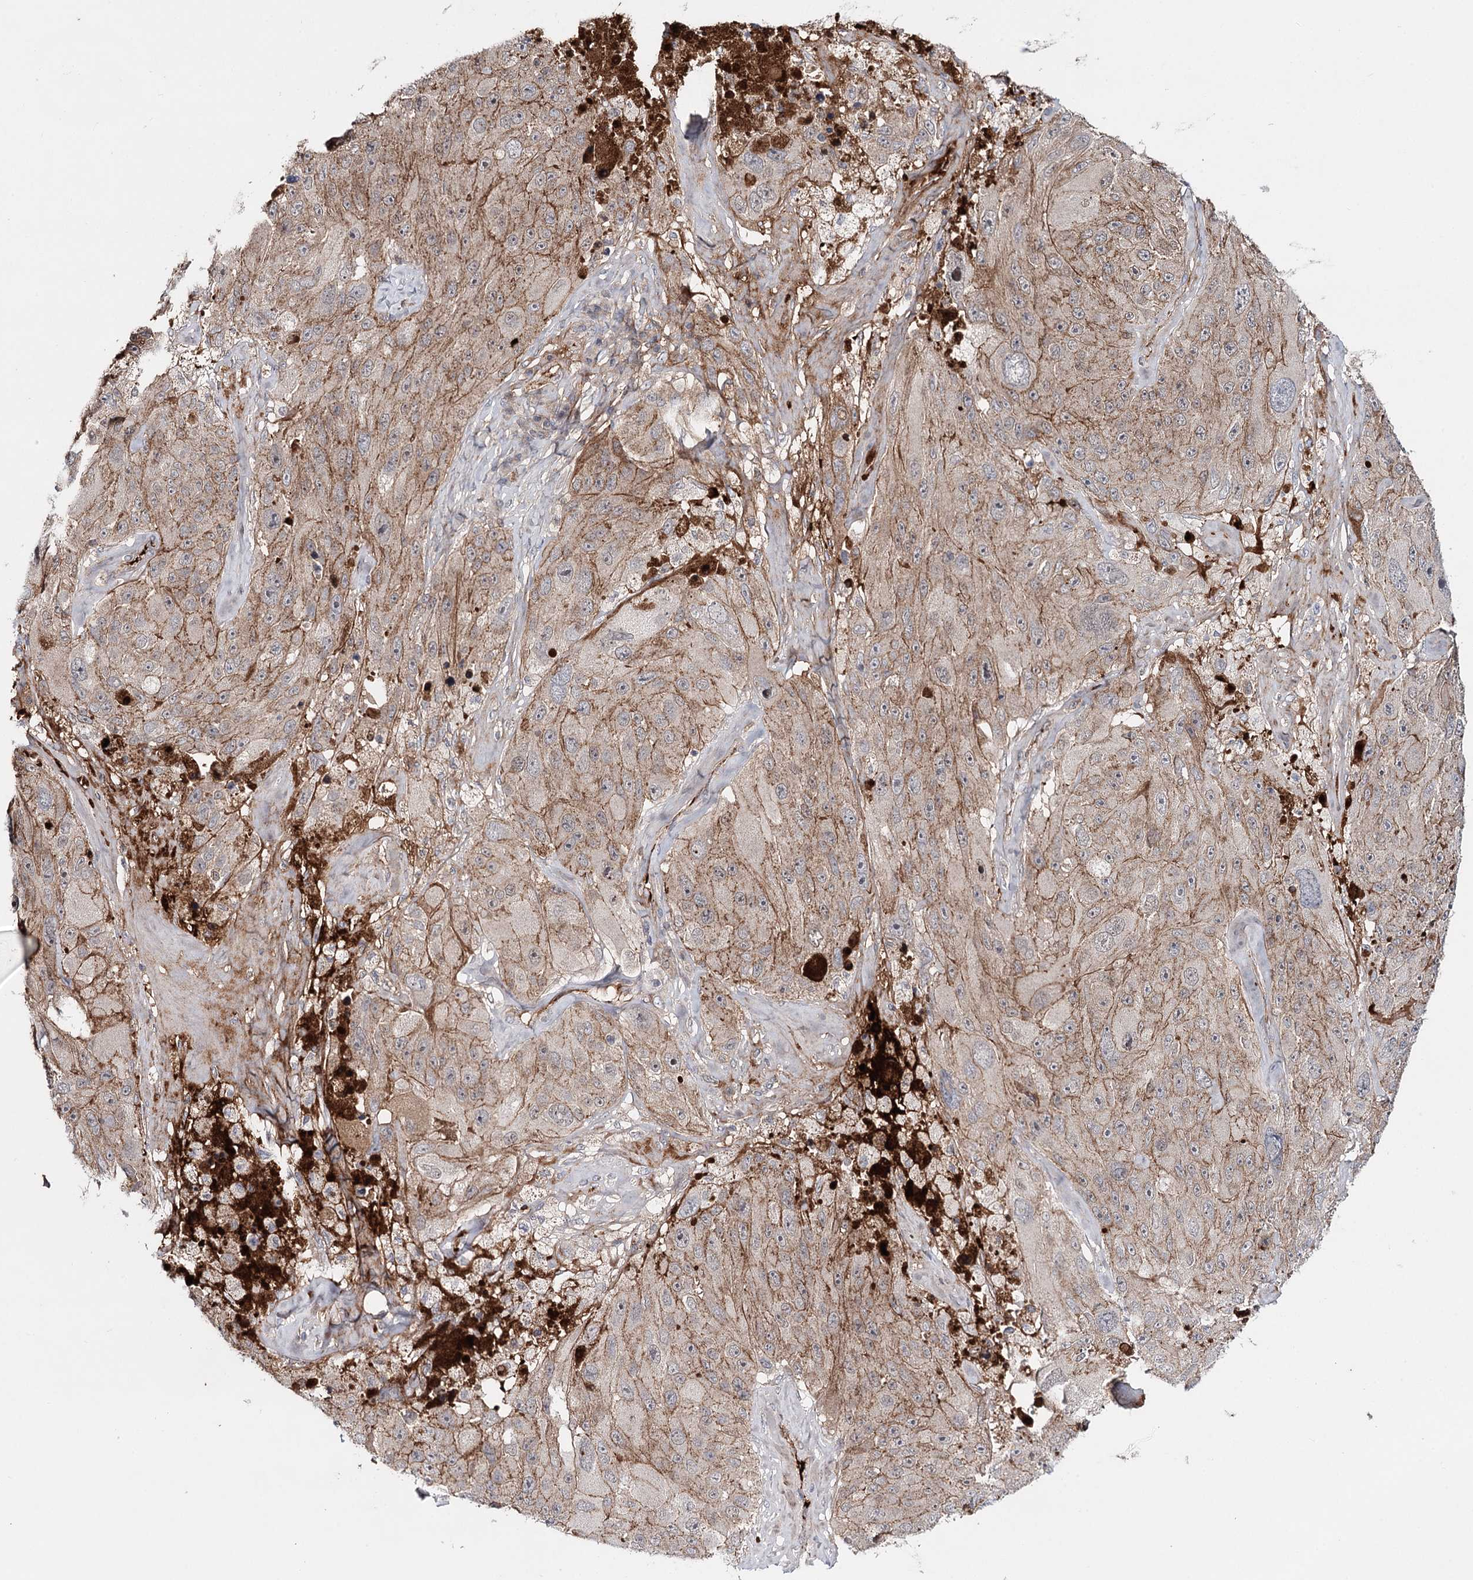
{"staining": {"intensity": "weak", "quantity": ">75%", "location": "cytoplasmic/membranous"}, "tissue": "melanoma", "cell_type": "Tumor cells", "image_type": "cancer", "snomed": [{"axis": "morphology", "description": "Malignant melanoma, Metastatic site"}, {"axis": "topography", "description": "Lymph node"}], "caption": "Protein staining of malignant melanoma (metastatic site) tissue demonstrates weak cytoplasmic/membranous staining in approximately >75% of tumor cells.", "gene": "PKP4", "patient": {"sex": "male", "age": 62}}